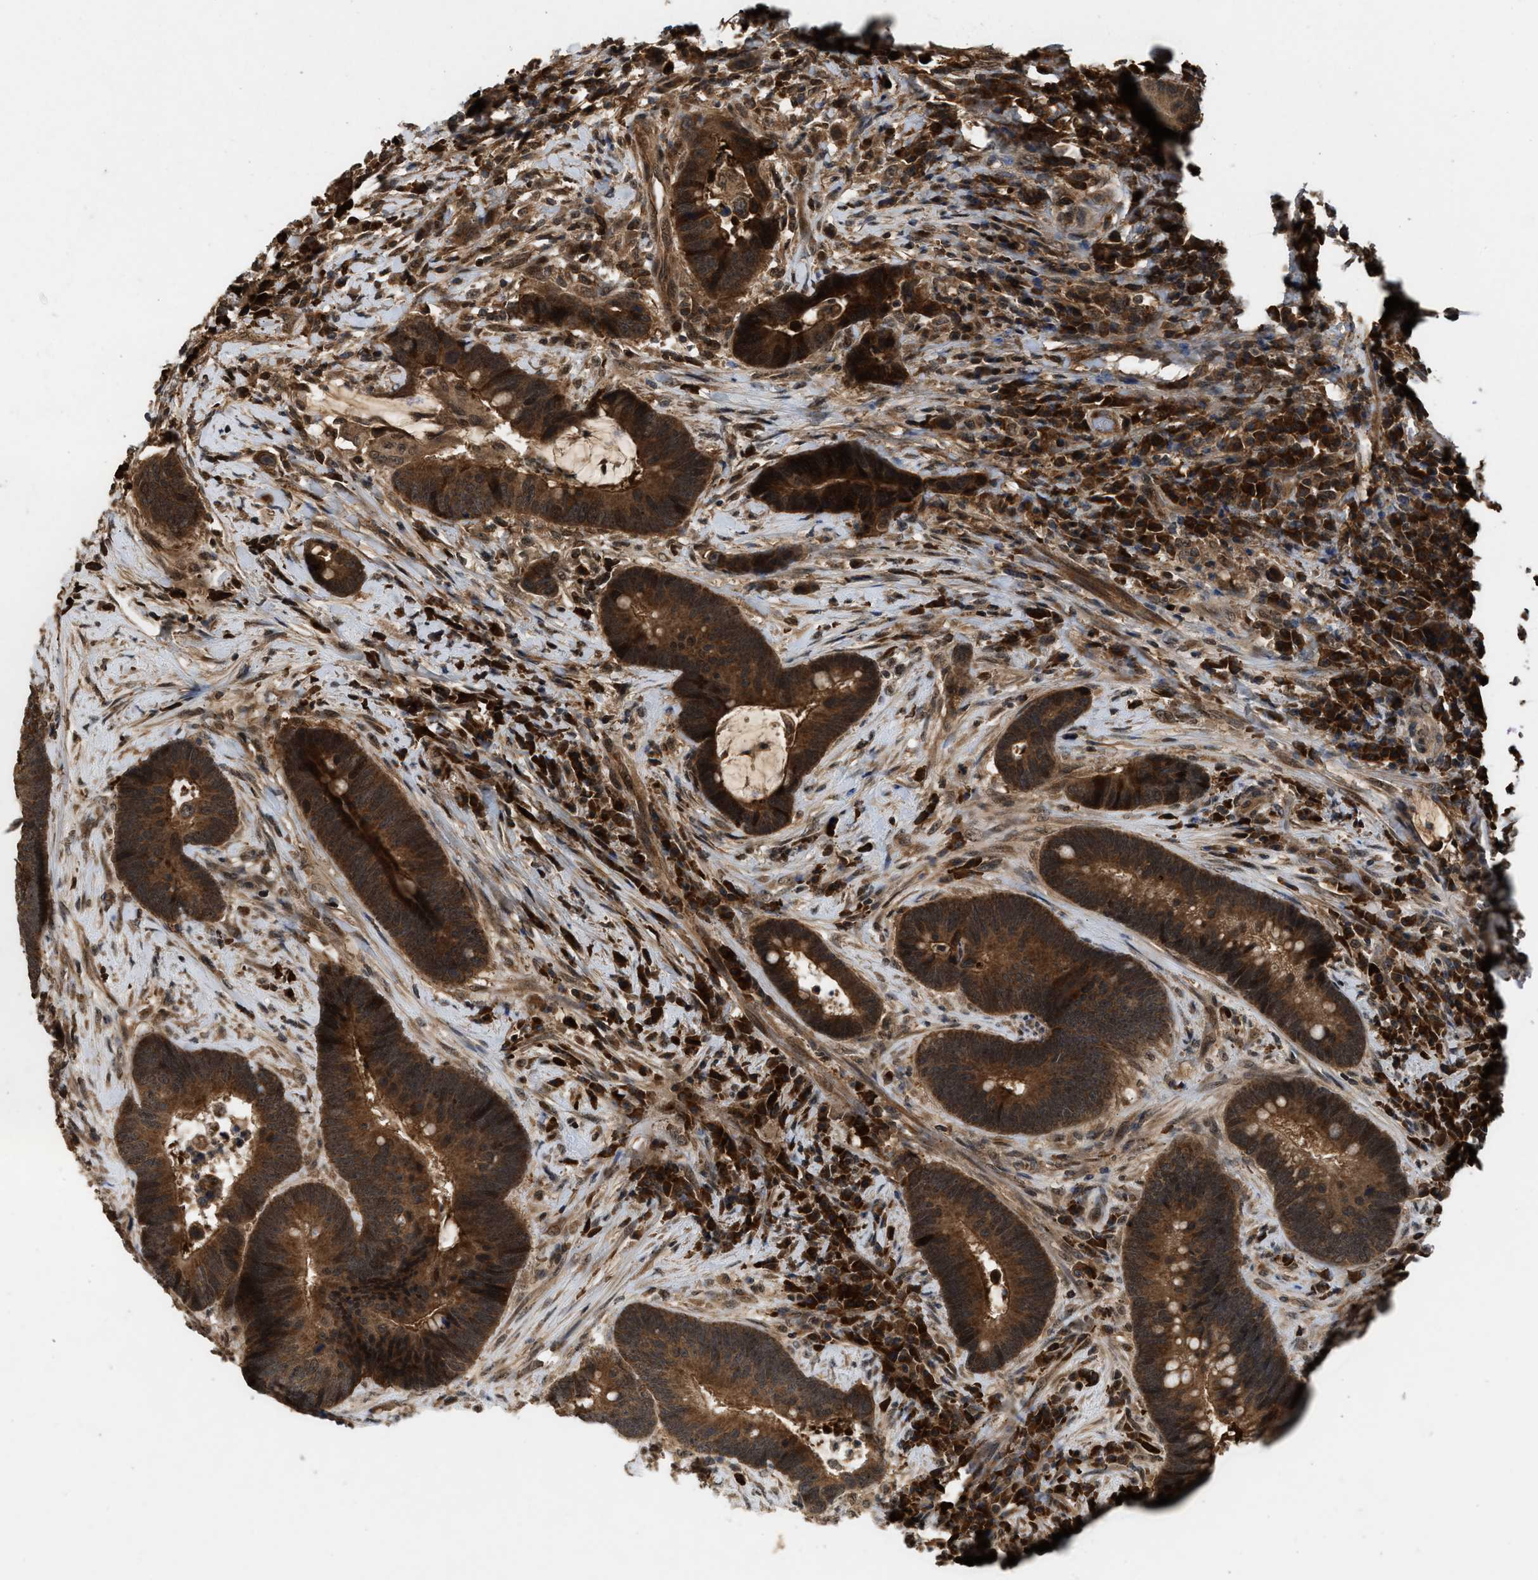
{"staining": {"intensity": "moderate", "quantity": ">75%", "location": "cytoplasmic/membranous,nuclear"}, "tissue": "colorectal cancer", "cell_type": "Tumor cells", "image_type": "cancer", "snomed": [{"axis": "morphology", "description": "Adenocarcinoma, NOS"}, {"axis": "topography", "description": "Rectum"}, {"axis": "topography", "description": "Anal"}], "caption": "There is medium levels of moderate cytoplasmic/membranous and nuclear expression in tumor cells of colorectal cancer, as demonstrated by immunohistochemical staining (brown color).", "gene": "RUSC2", "patient": {"sex": "female", "age": 89}}